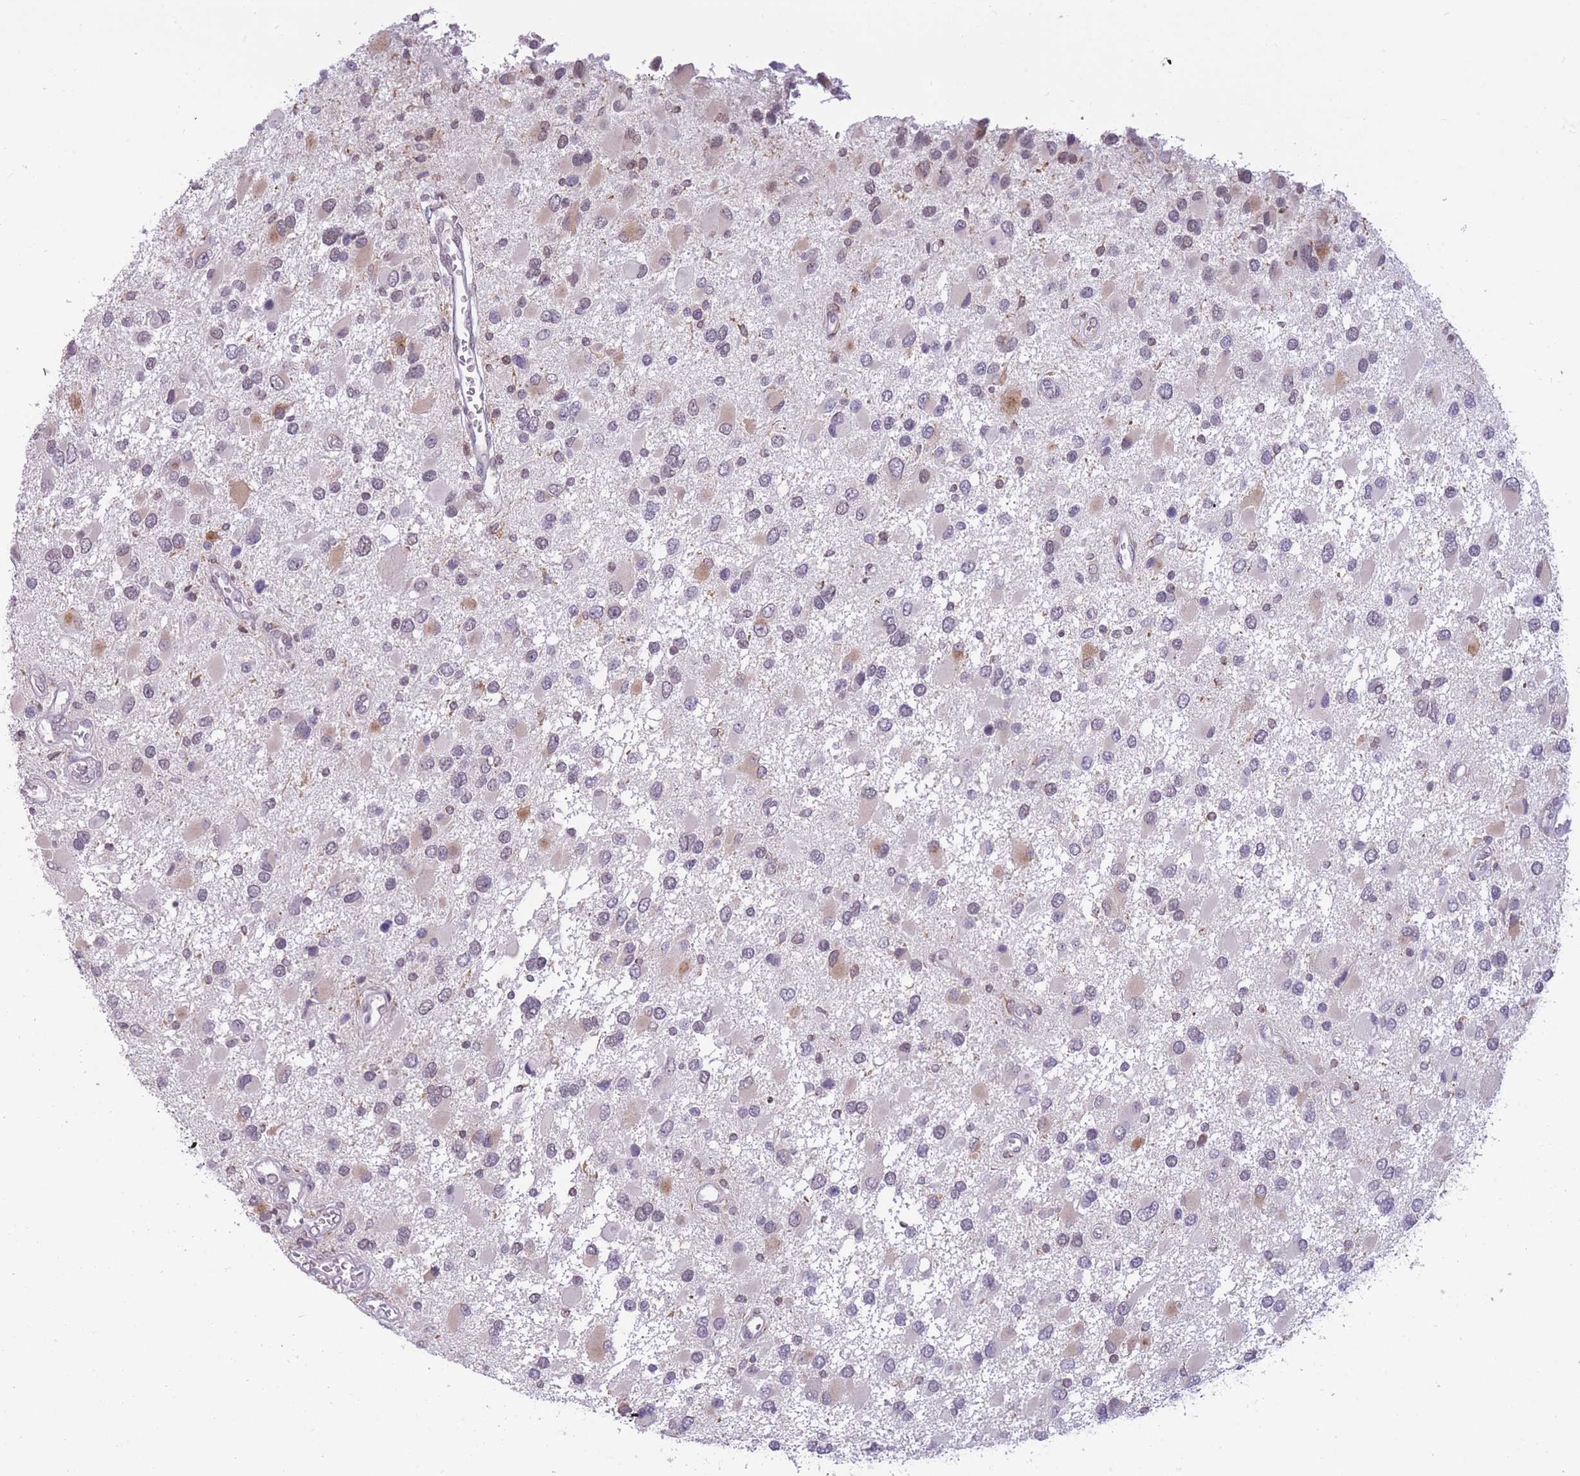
{"staining": {"intensity": "weak", "quantity": "<25%", "location": "cytoplasmic/membranous"}, "tissue": "glioma", "cell_type": "Tumor cells", "image_type": "cancer", "snomed": [{"axis": "morphology", "description": "Glioma, malignant, High grade"}, {"axis": "topography", "description": "Brain"}], "caption": "DAB (3,3'-diaminobenzidine) immunohistochemical staining of glioma displays no significant expression in tumor cells.", "gene": "TMEM121", "patient": {"sex": "male", "age": 53}}